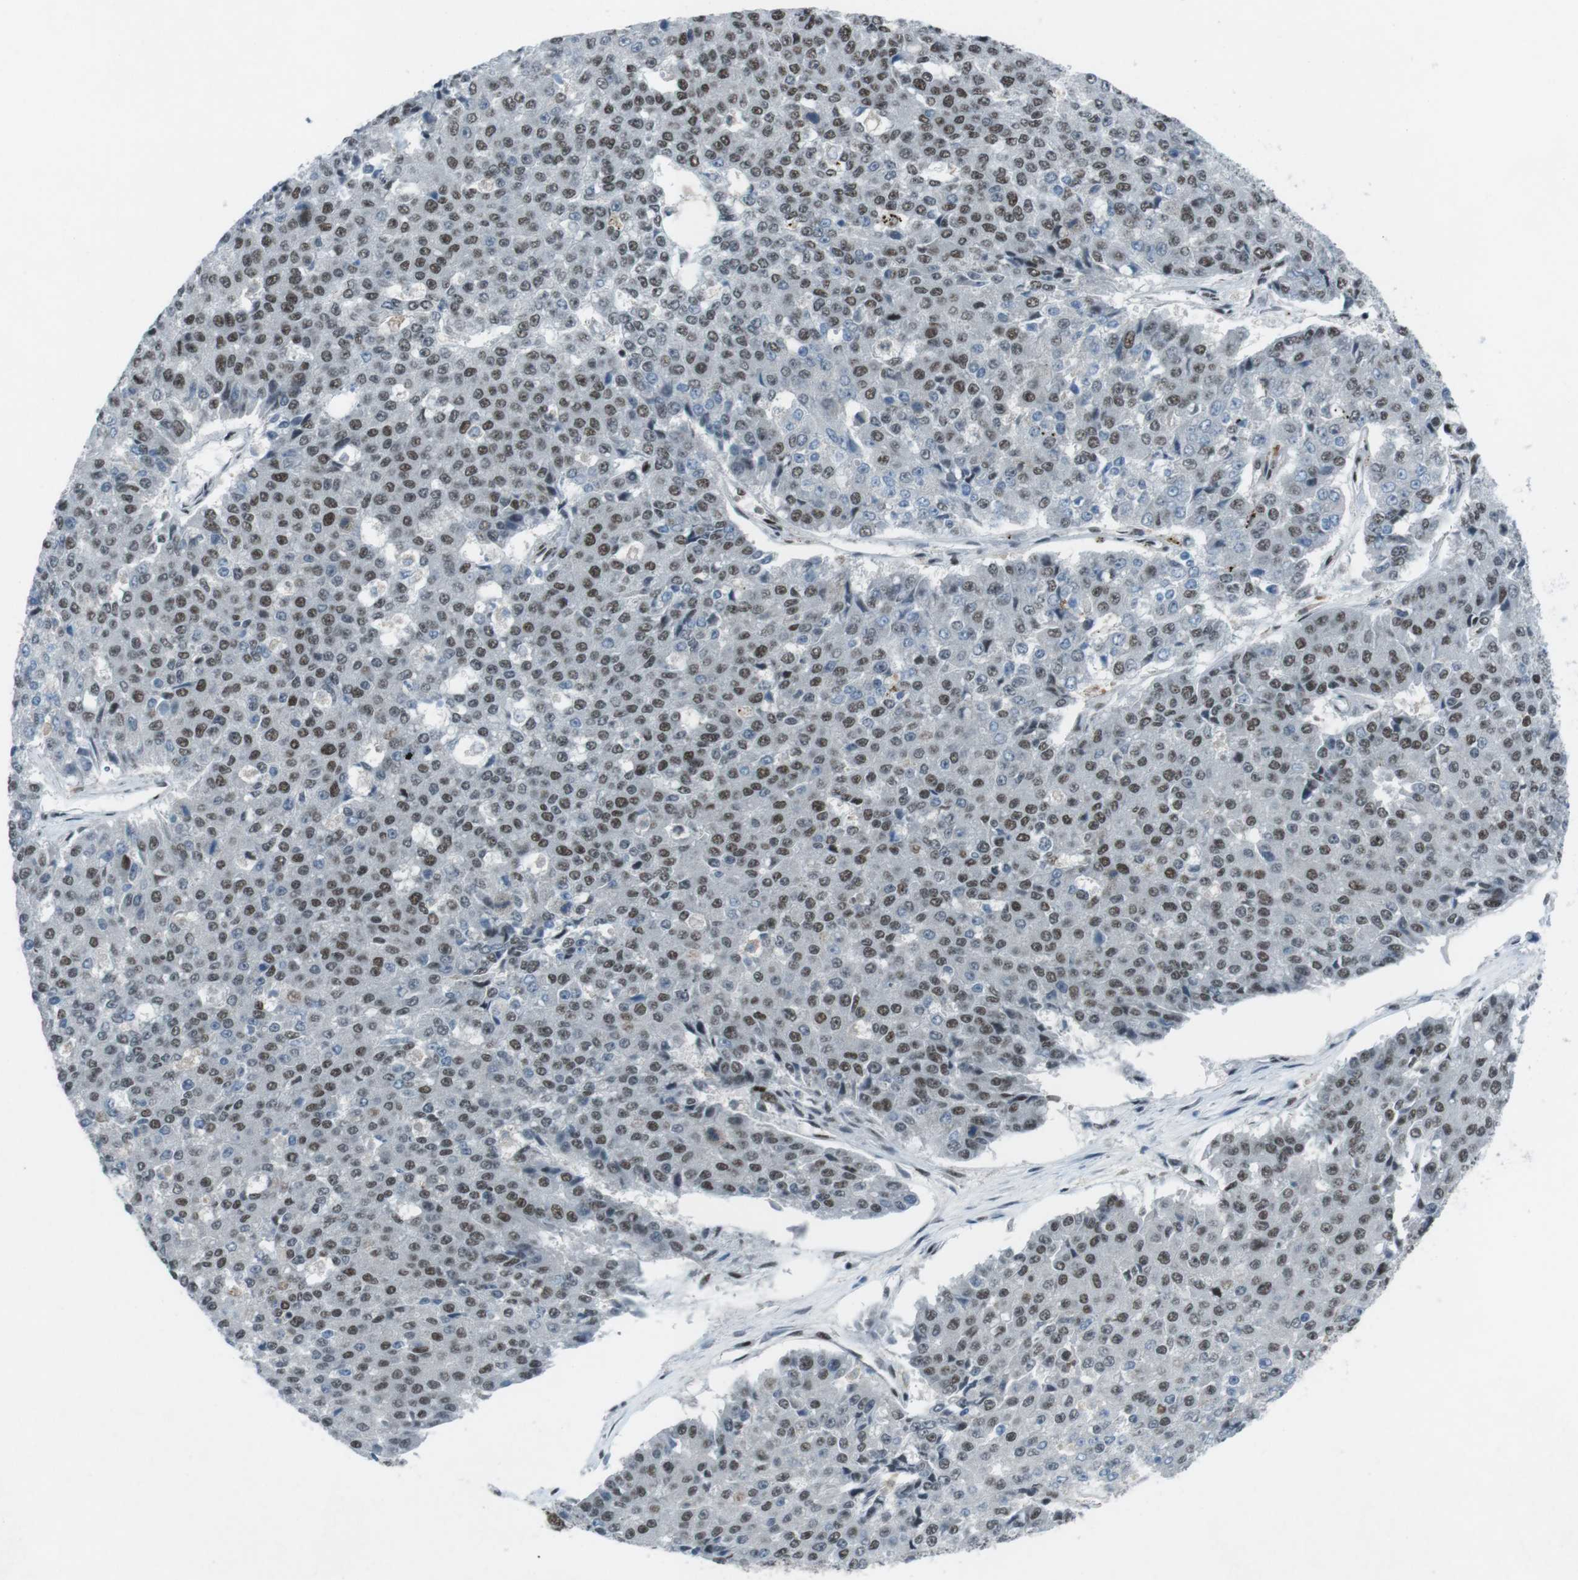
{"staining": {"intensity": "moderate", "quantity": "25%-75%", "location": "nuclear"}, "tissue": "pancreatic cancer", "cell_type": "Tumor cells", "image_type": "cancer", "snomed": [{"axis": "morphology", "description": "Adenocarcinoma, NOS"}, {"axis": "topography", "description": "Pancreas"}], "caption": "Adenocarcinoma (pancreatic) stained with DAB immunohistochemistry (IHC) demonstrates medium levels of moderate nuclear expression in approximately 25%-75% of tumor cells. (DAB (3,3'-diaminobenzidine) IHC, brown staining for protein, blue staining for nuclei).", "gene": "TAF1", "patient": {"sex": "male", "age": 50}}